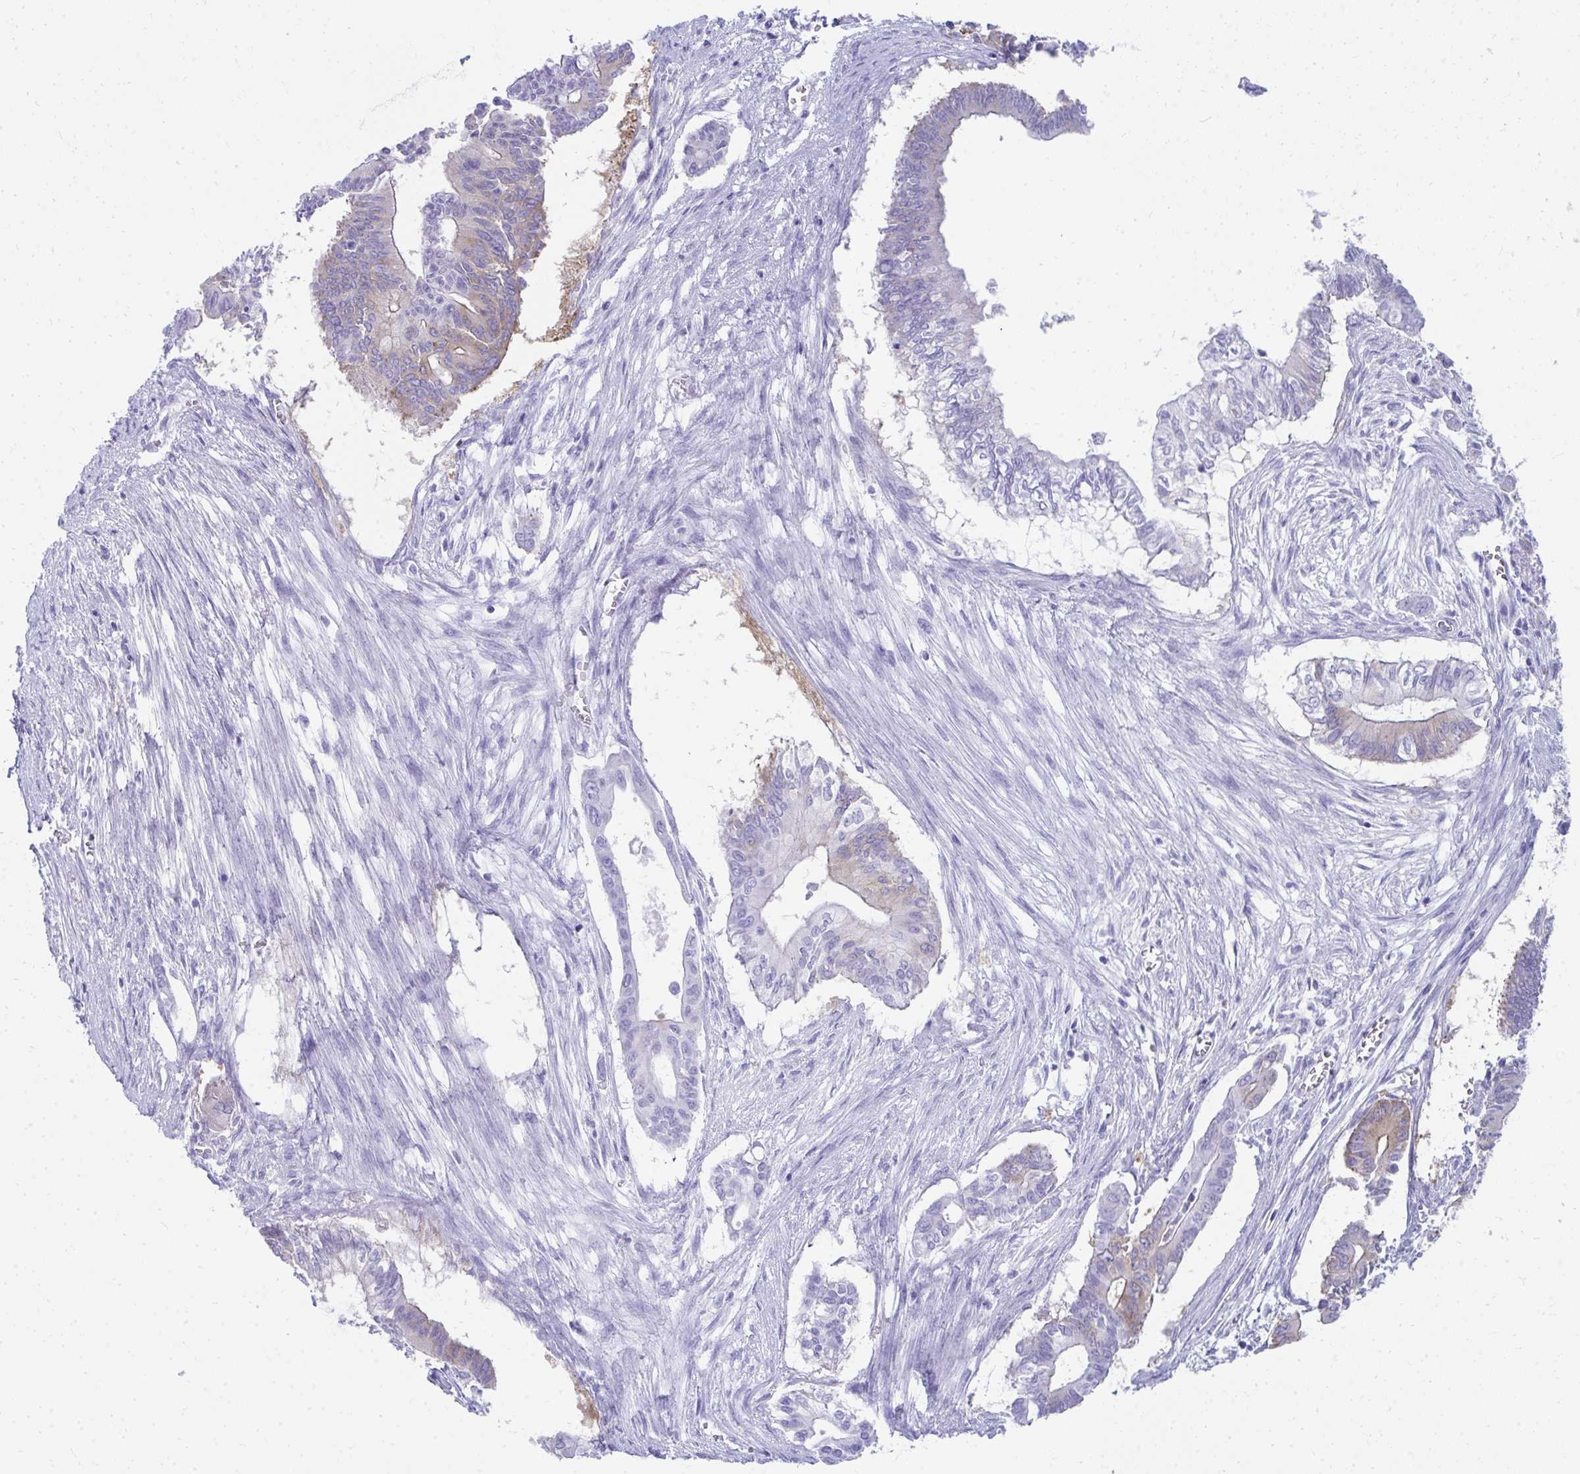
{"staining": {"intensity": "weak", "quantity": "25%-75%", "location": "cytoplasmic/membranous"}, "tissue": "pancreatic cancer", "cell_type": "Tumor cells", "image_type": "cancer", "snomed": [{"axis": "morphology", "description": "Adenocarcinoma, NOS"}, {"axis": "topography", "description": "Pancreas"}], "caption": "Human pancreatic adenocarcinoma stained with a protein marker demonstrates weak staining in tumor cells.", "gene": "SEC14L3", "patient": {"sex": "male", "age": 68}}